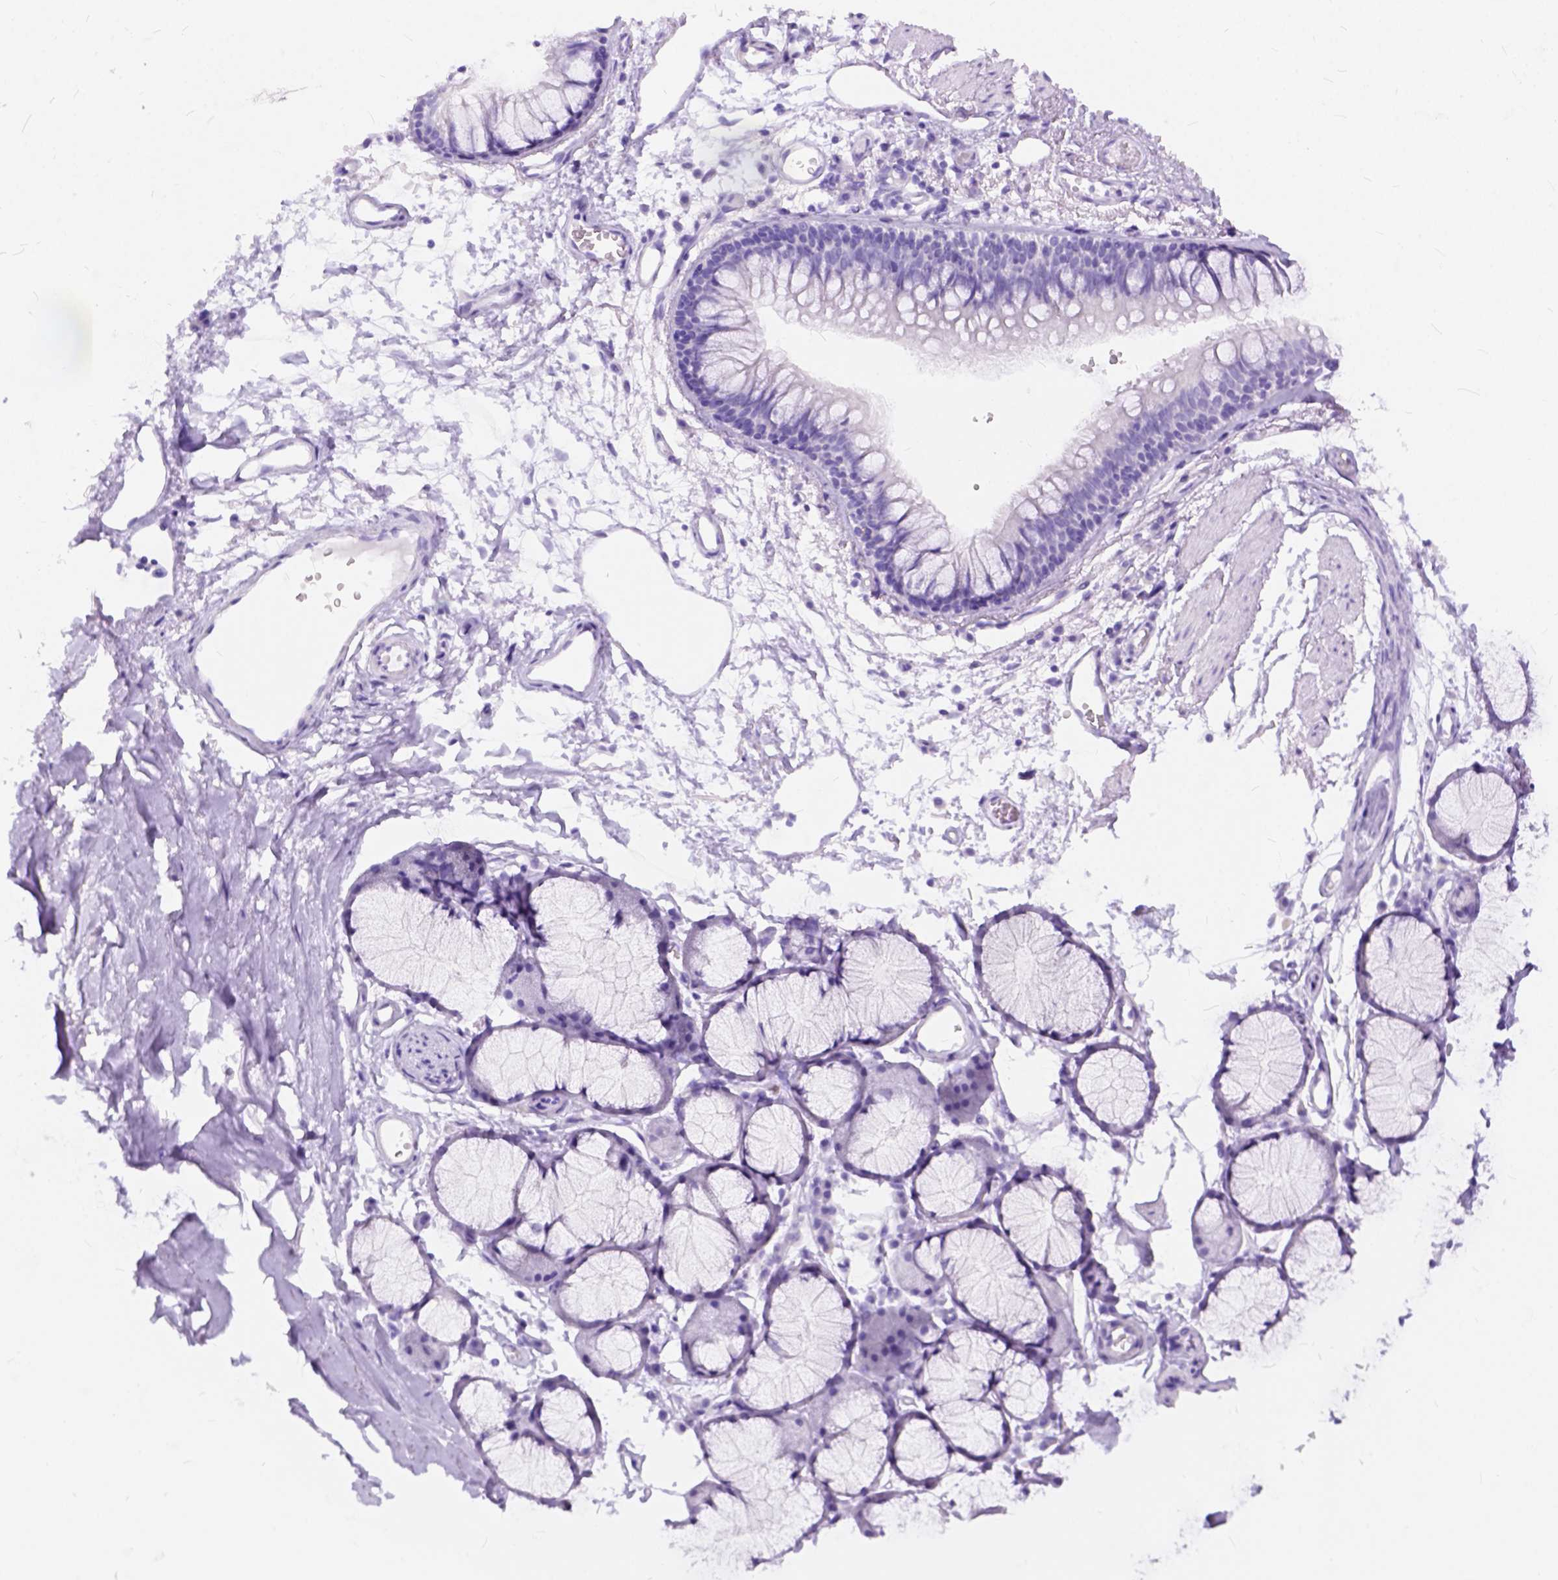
{"staining": {"intensity": "negative", "quantity": "none", "location": "none"}, "tissue": "soft tissue", "cell_type": "Chondrocytes", "image_type": "normal", "snomed": [{"axis": "morphology", "description": "Normal tissue, NOS"}, {"axis": "topography", "description": "Cartilage tissue"}, {"axis": "topography", "description": "Bronchus"}], "caption": "The image reveals no staining of chondrocytes in benign soft tissue. (DAB (3,3'-diaminobenzidine) immunohistochemistry, high magnification).", "gene": "C1QTNF3", "patient": {"sex": "female", "age": 79}}